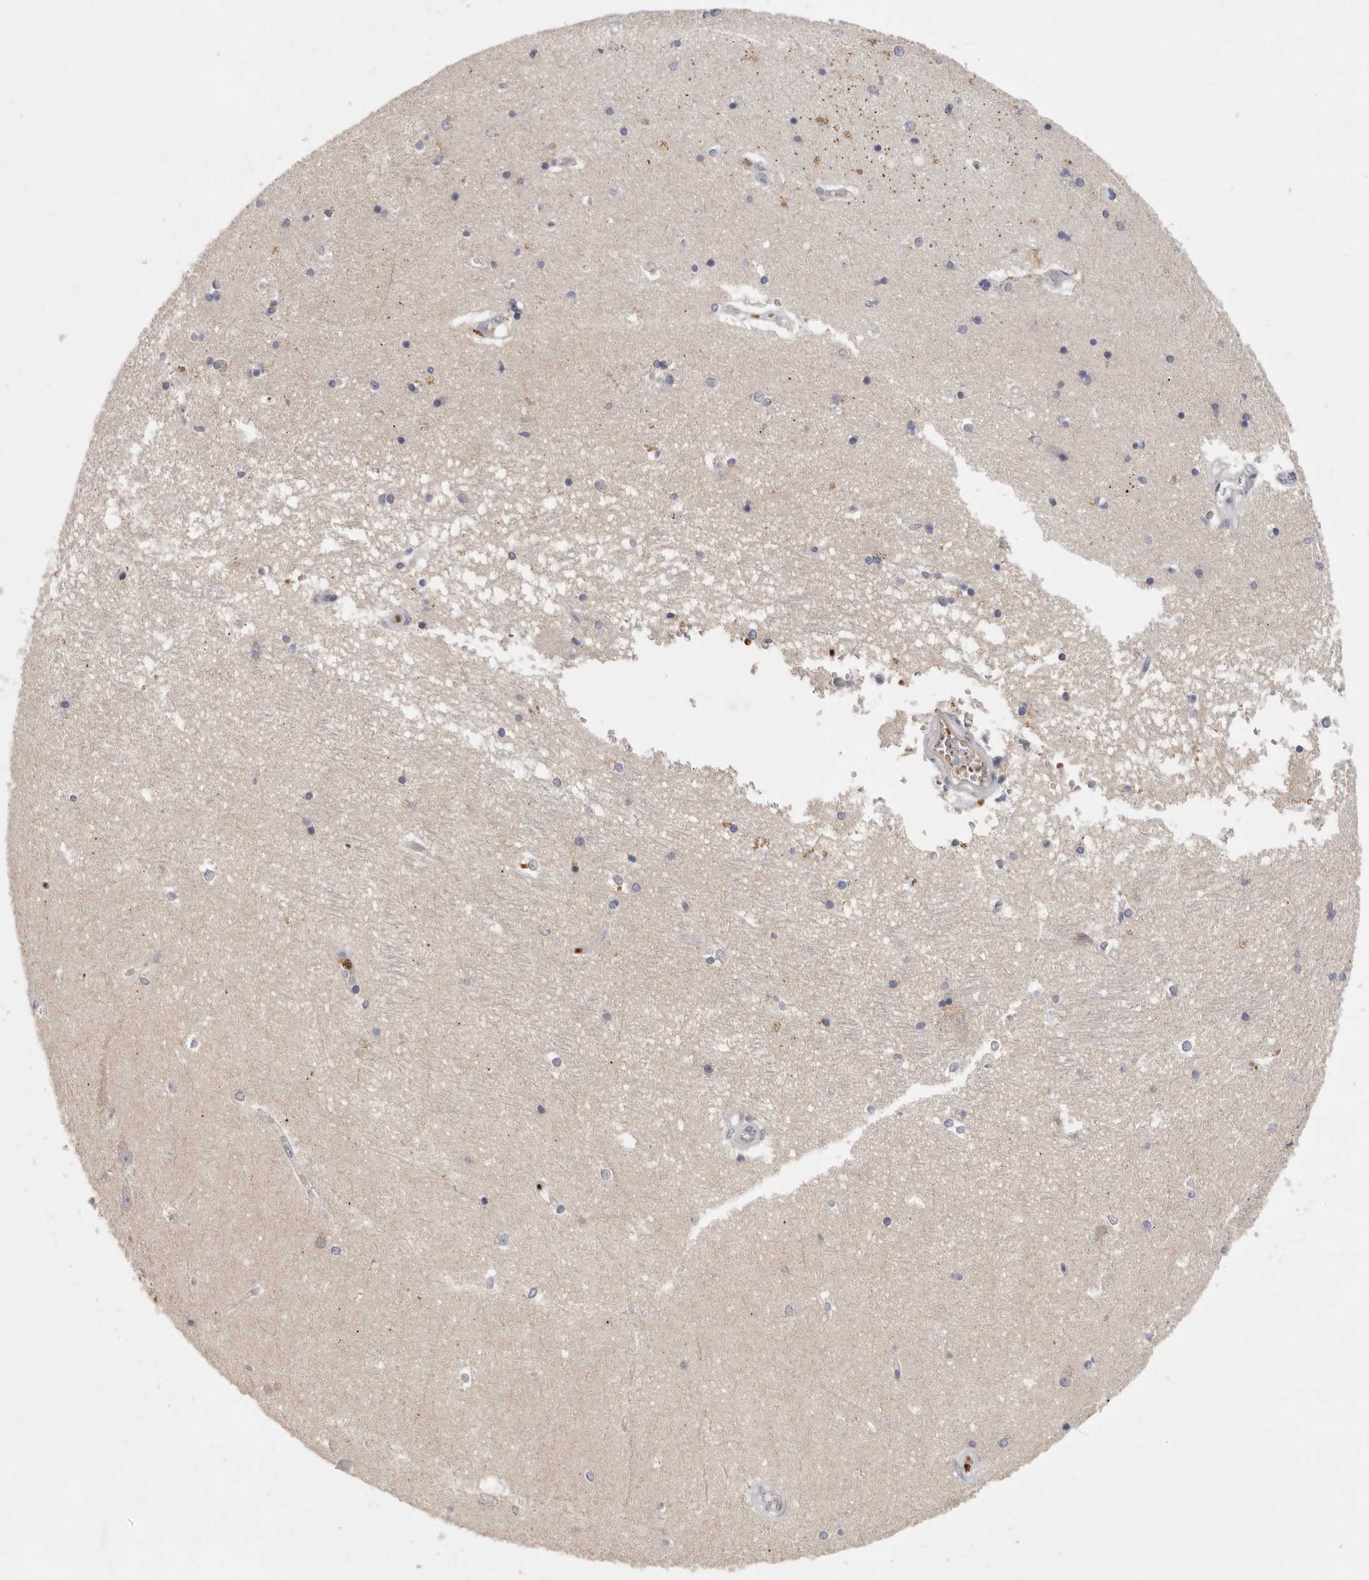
{"staining": {"intensity": "moderate", "quantity": "<25%", "location": "cytoplasmic/membranous"}, "tissue": "hippocampus", "cell_type": "Glial cells", "image_type": "normal", "snomed": [{"axis": "morphology", "description": "Normal tissue, NOS"}, {"axis": "topography", "description": "Hippocampus"}], "caption": "Protein staining of unremarkable hippocampus displays moderate cytoplasmic/membranous staining in about <25% of glial cells.", "gene": "CFAP298", "patient": {"sex": "male", "age": 45}}